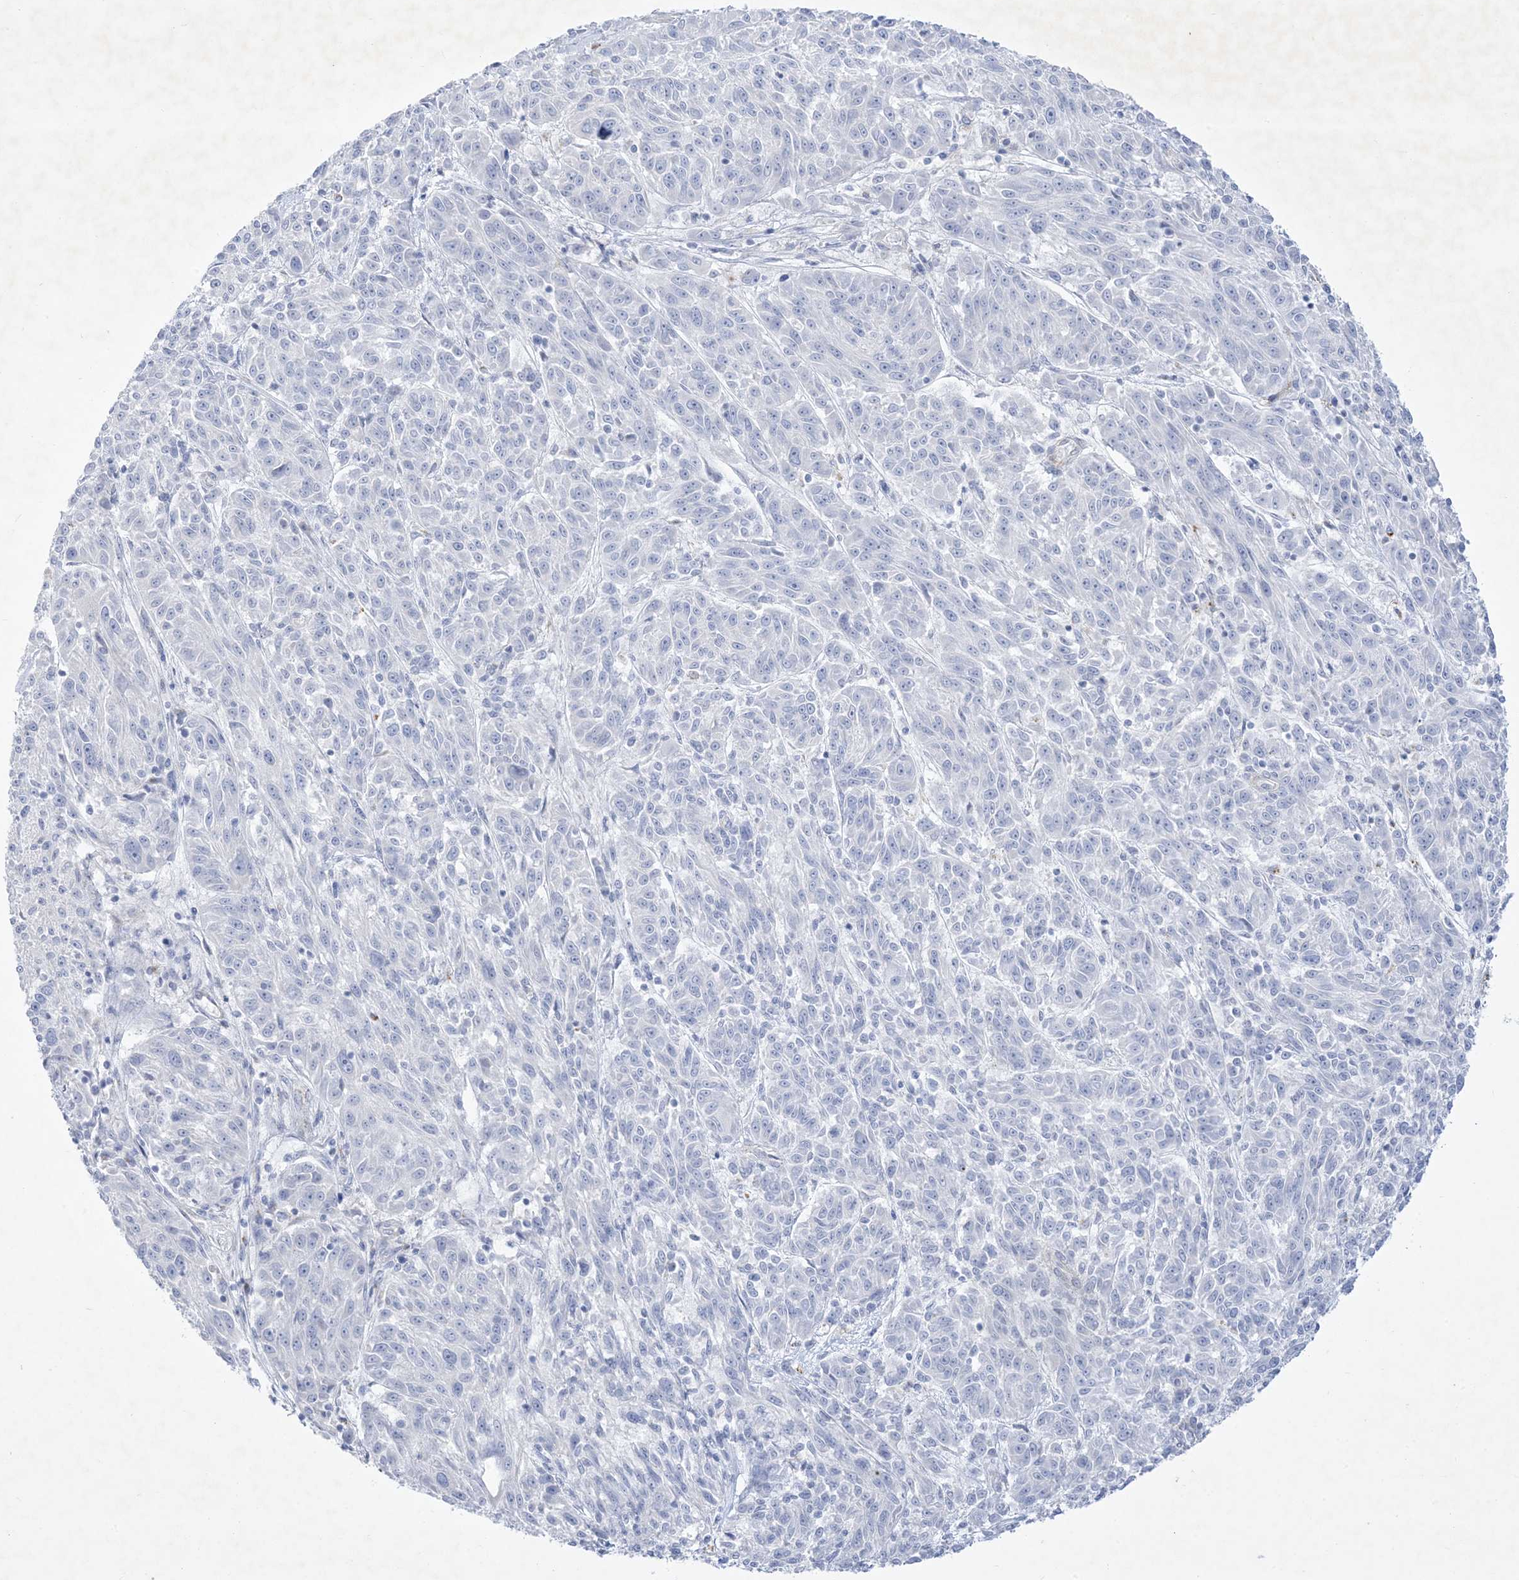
{"staining": {"intensity": "negative", "quantity": "none", "location": "none"}, "tissue": "melanoma", "cell_type": "Tumor cells", "image_type": "cancer", "snomed": [{"axis": "morphology", "description": "Malignant melanoma, NOS"}, {"axis": "topography", "description": "Skin"}], "caption": "Human melanoma stained for a protein using immunohistochemistry (IHC) displays no expression in tumor cells.", "gene": "B3GNT7", "patient": {"sex": "male", "age": 53}}